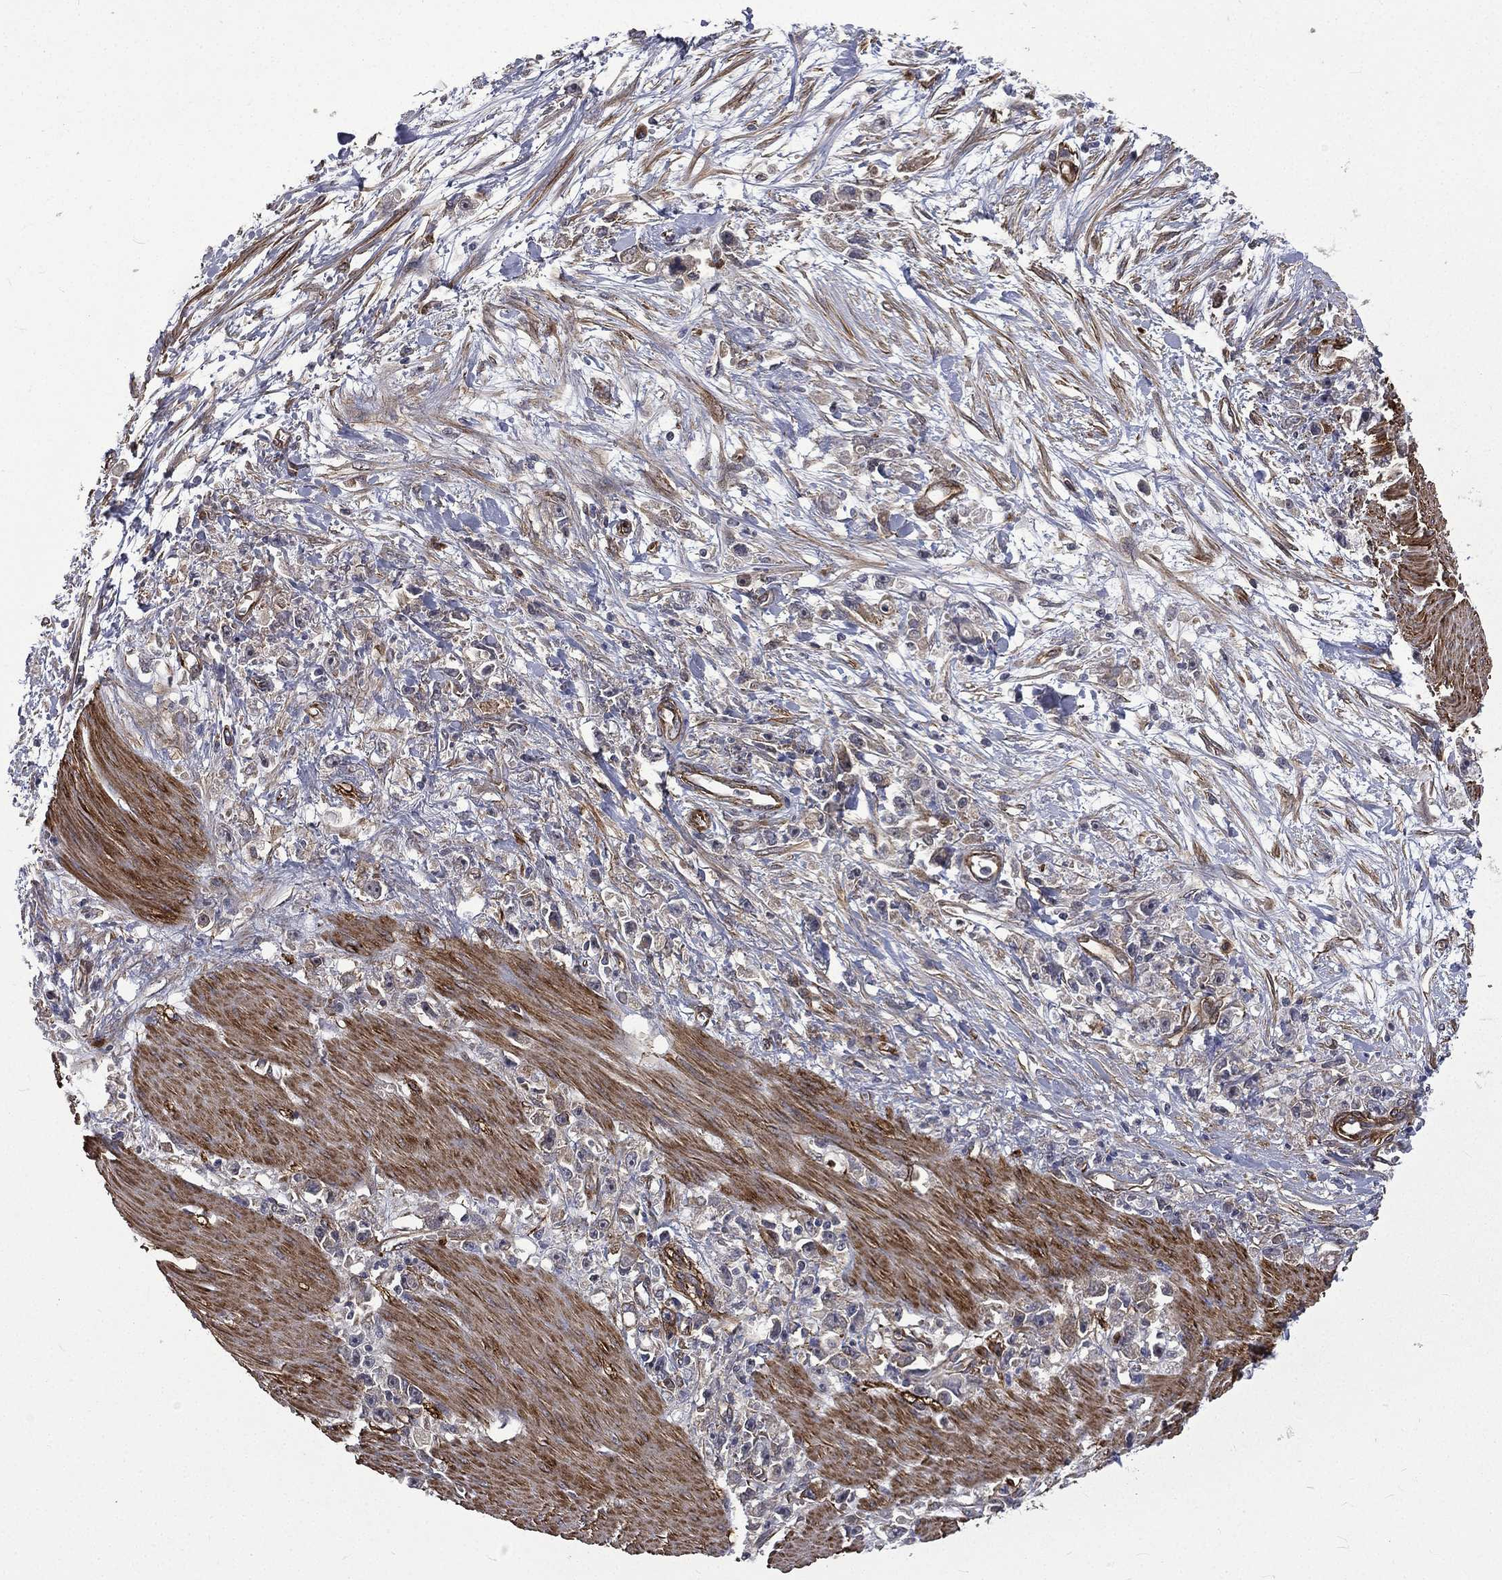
{"staining": {"intensity": "negative", "quantity": "none", "location": "none"}, "tissue": "stomach cancer", "cell_type": "Tumor cells", "image_type": "cancer", "snomed": [{"axis": "morphology", "description": "Adenocarcinoma, NOS"}, {"axis": "topography", "description": "Stomach"}], "caption": "Immunohistochemistry (IHC) histopathology image of human stomach adenocarcinoma stained for a protein (brown), which exhibits no expression in tumor cells.", "gene": "PPFIBP1", "patient": {"sex": "female", "age": 59}}